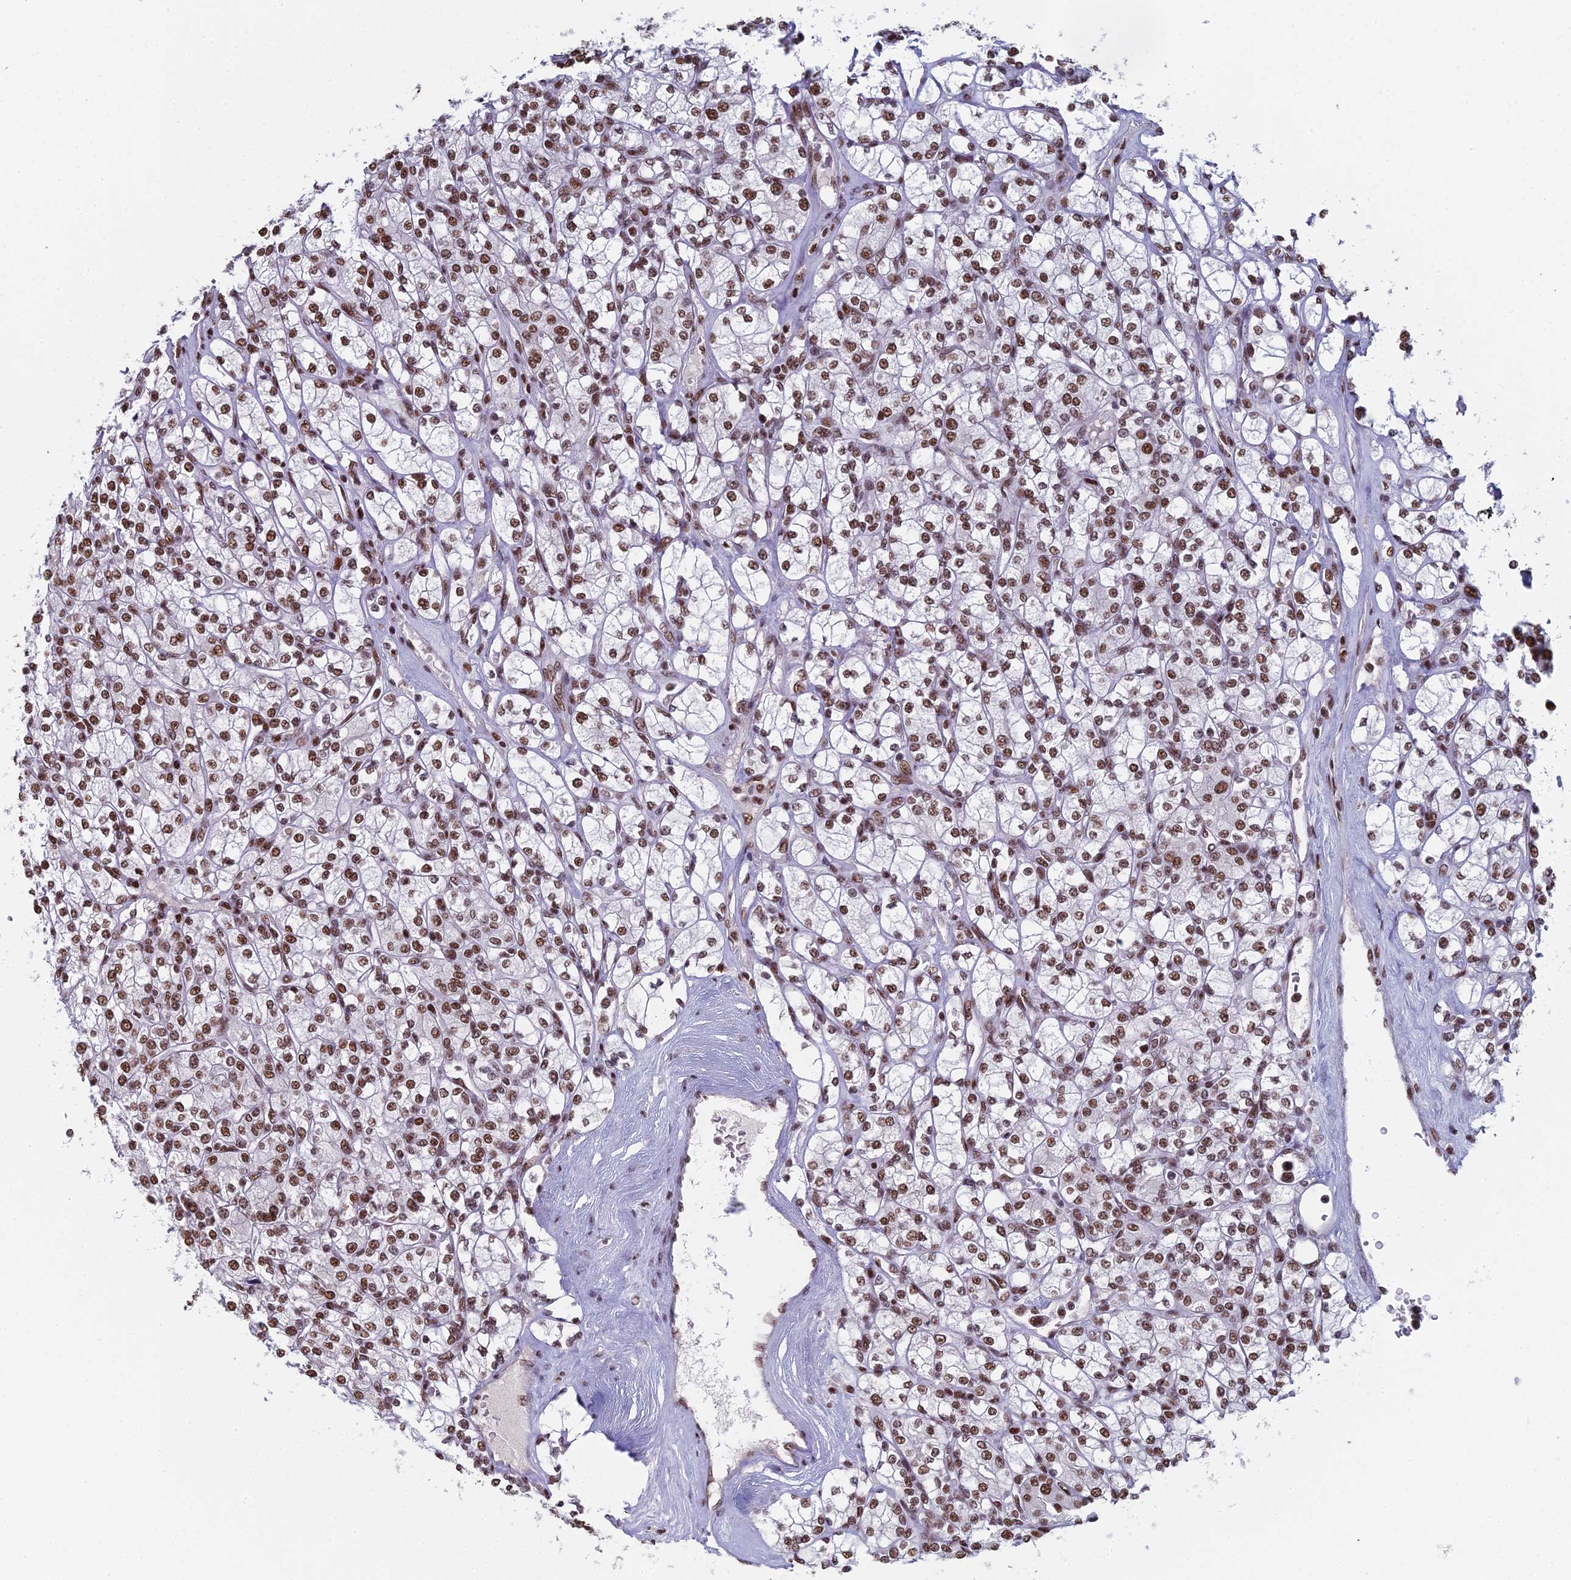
{"staining": {"intensity": "strong", "quantity": ">75%", "location": "nuclear"}, "tissue": "renal cancer", "cell_type": "Tumor cells", "image_type": "cancer", "snomed": [{"axis": "morphology", "description": "Adenocarcinoma, NOS"}, {"axis": "topography", "description": "Kidney"}], "caption": "A high-resolution micrograph shows immunohistochemistry (IHC) staining of renal cancer (adenocarcinoma), which shows strong nuclear positivity in approximately >75% of tumor cells. Nuclei are stained in blue.", "gene": "SF3B3", "patient": {"sex": "male", "age": 77}}